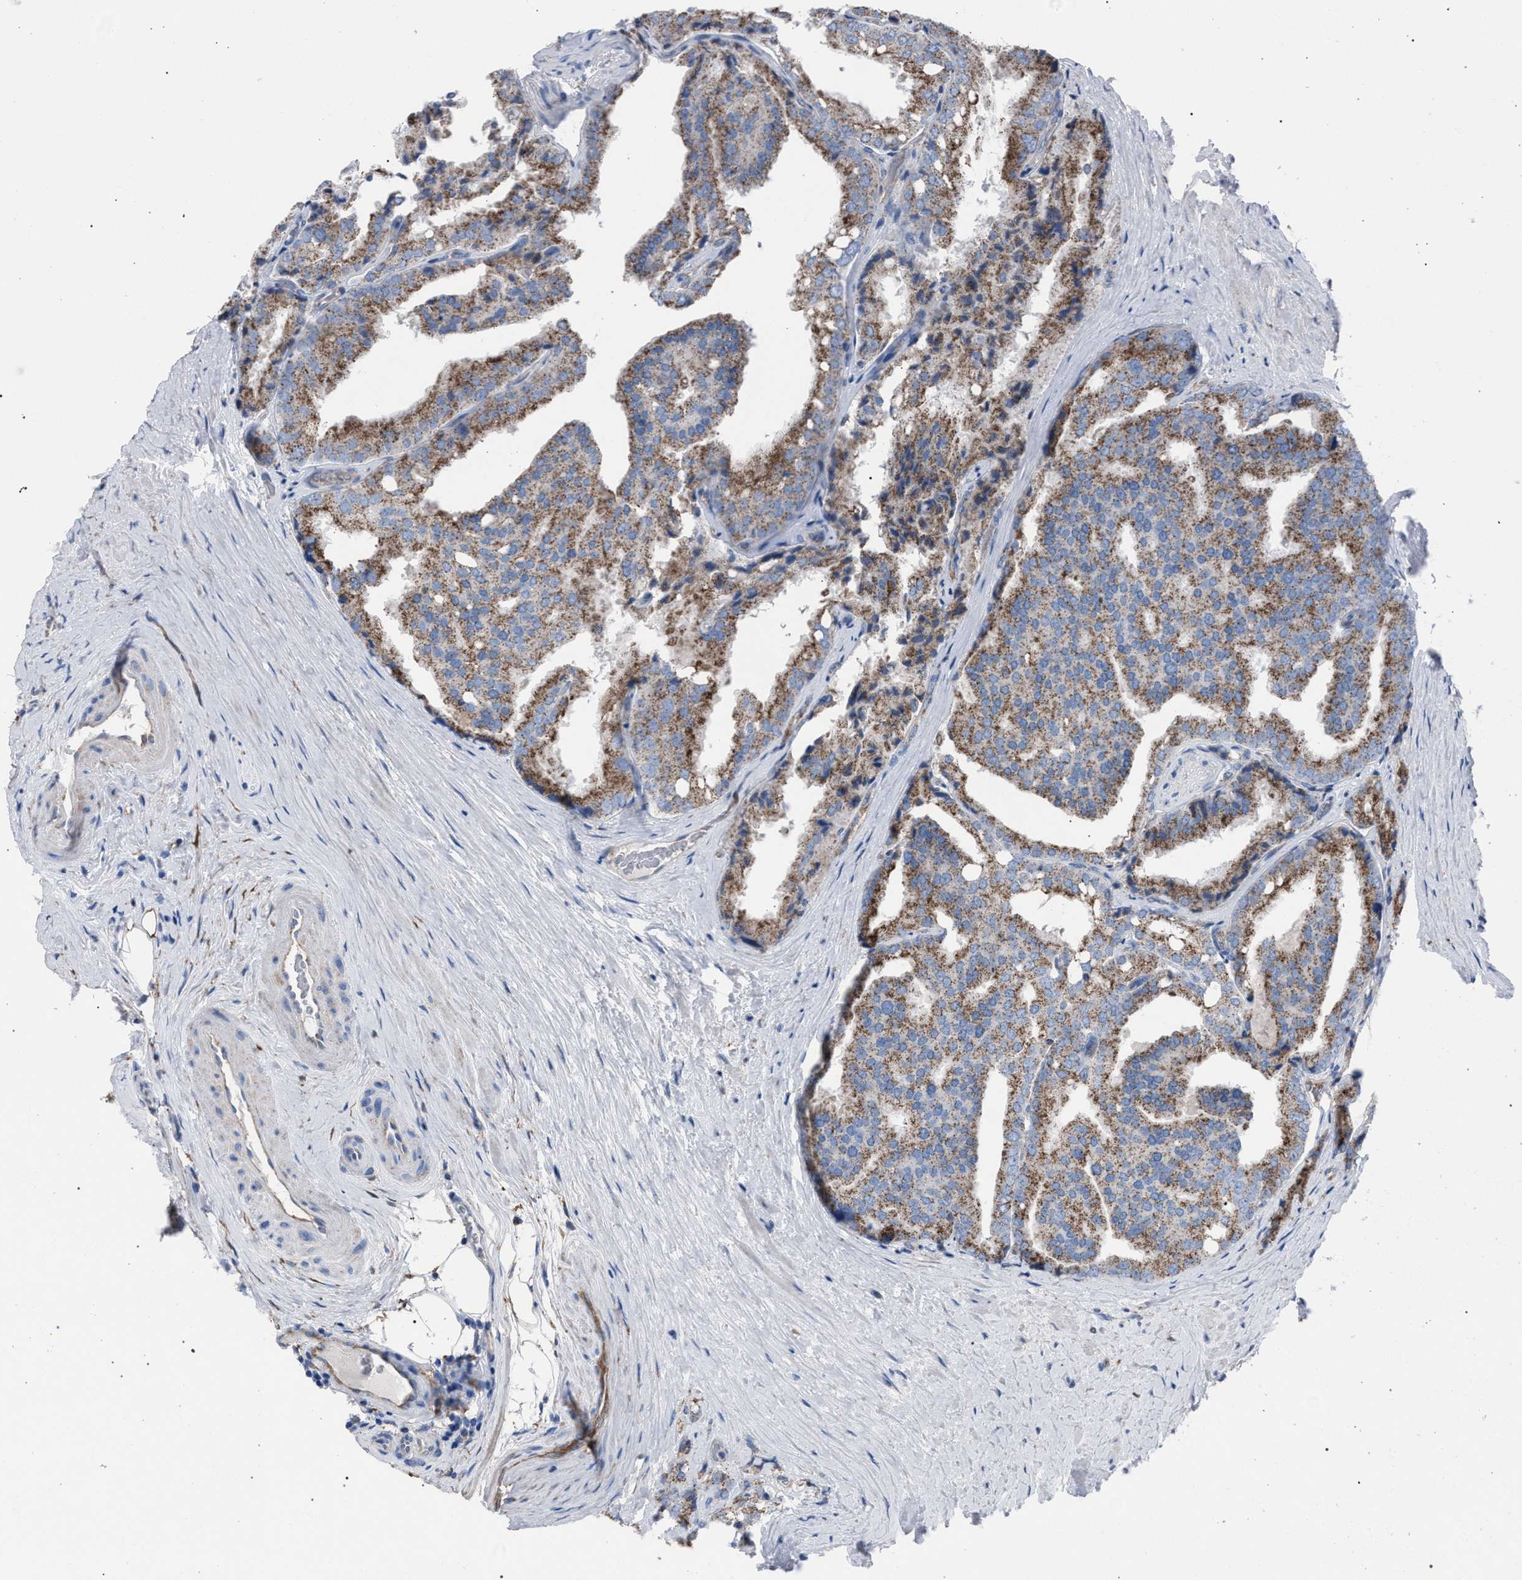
{"staining": {"intensity": "moderate", "quantity": ">75%", "location": "cytoplasmic/membranous"}, "tissue": "prostate cancer", "cell_type": "Tumor cells", "image_type": "cancer", "snomed": [{"axis": "morphology", "description": "Adenocarcinoma, High grade"}, {"axis": "topography", "description": "Prostate"}], "caption": "Immunohistochemistry of adenocarcinoma (high-grade) (prostate) displays medium levels of moderate cytoplasmic/membranous positivity in approximately >75% of tumor cells. (IHC, brightfield microscopy, high magnification).", "gene": "HSD17B4", "patient": {"sex": "male", "age": 50}}